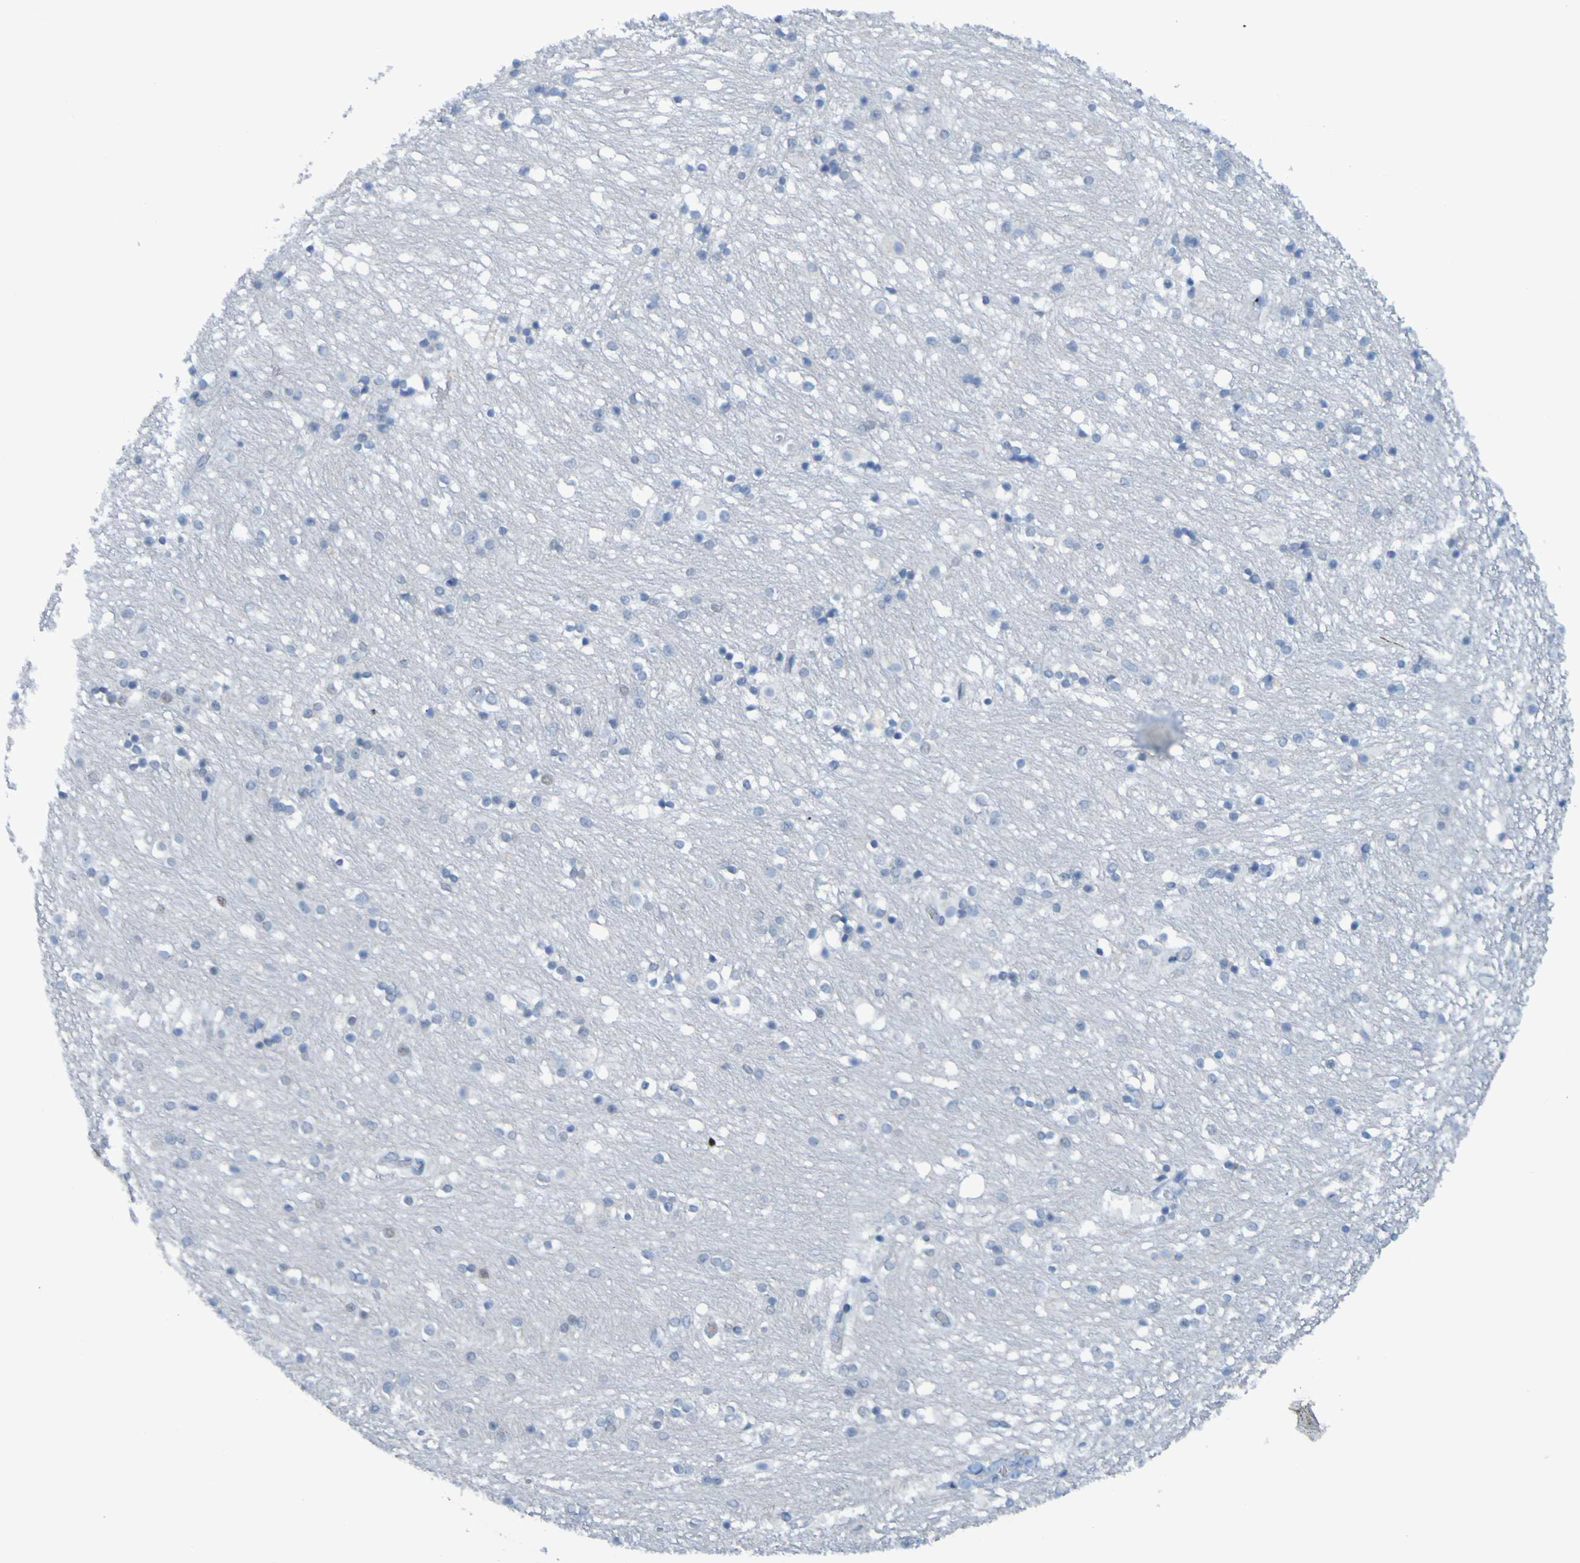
{"staining": {"intensity": "negative", "quantity": "none", "location": "none"}, "tissue": "caudate", "cell_type": "Glial cells", "image_type": "normal", "snomed": [{"axis": "morphology", "description": "Normal tissue, NOS"}, {"axis": "topography", "description": "Lateral ventricle wall"}], "caption": "Caudate stained for a protein using IHC exhibits no staining glial cells.", "gene": "USP36", "patient": {"sex": "female", "age": 54}}